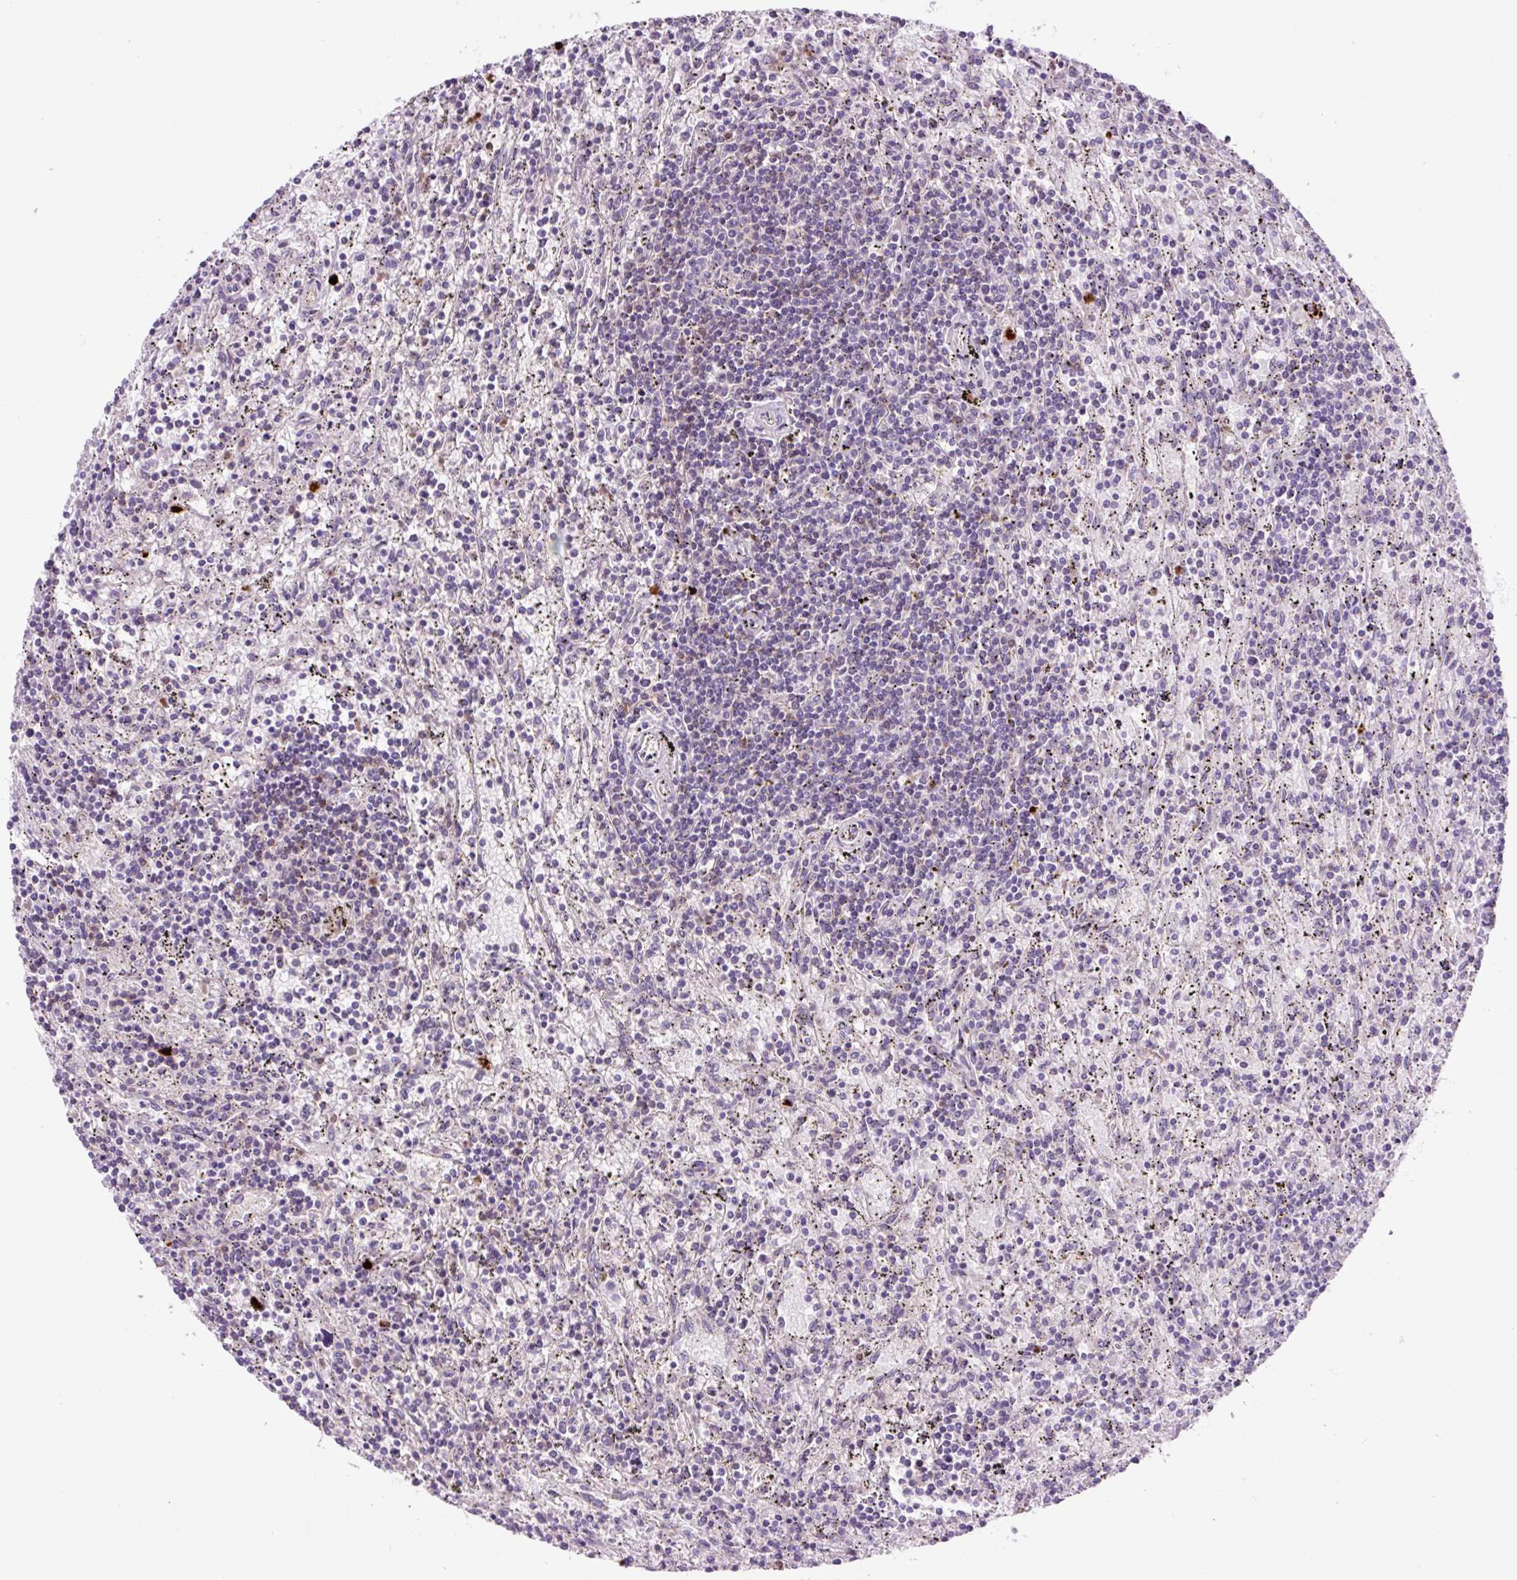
{"staining": {"intensity": "negative", "quantity": "none", "location": "none"}, "tissue": "lymphoma", "cell_type": "Tumor cells", "image_type": "cancer", "snomed": [{"axis": "morphology", "description": "Malignant lymphoma, non-Hodgkin's type, Low grade"}, {"axis": "topography", "description": "Spleen"}], "caption": "Tumor cells show no significant expression in malignant lymphoma, non-Hodgkin's type (low-grade).", "gene": "OGDHL", "patient": {"sex": "male", "age": 76}}